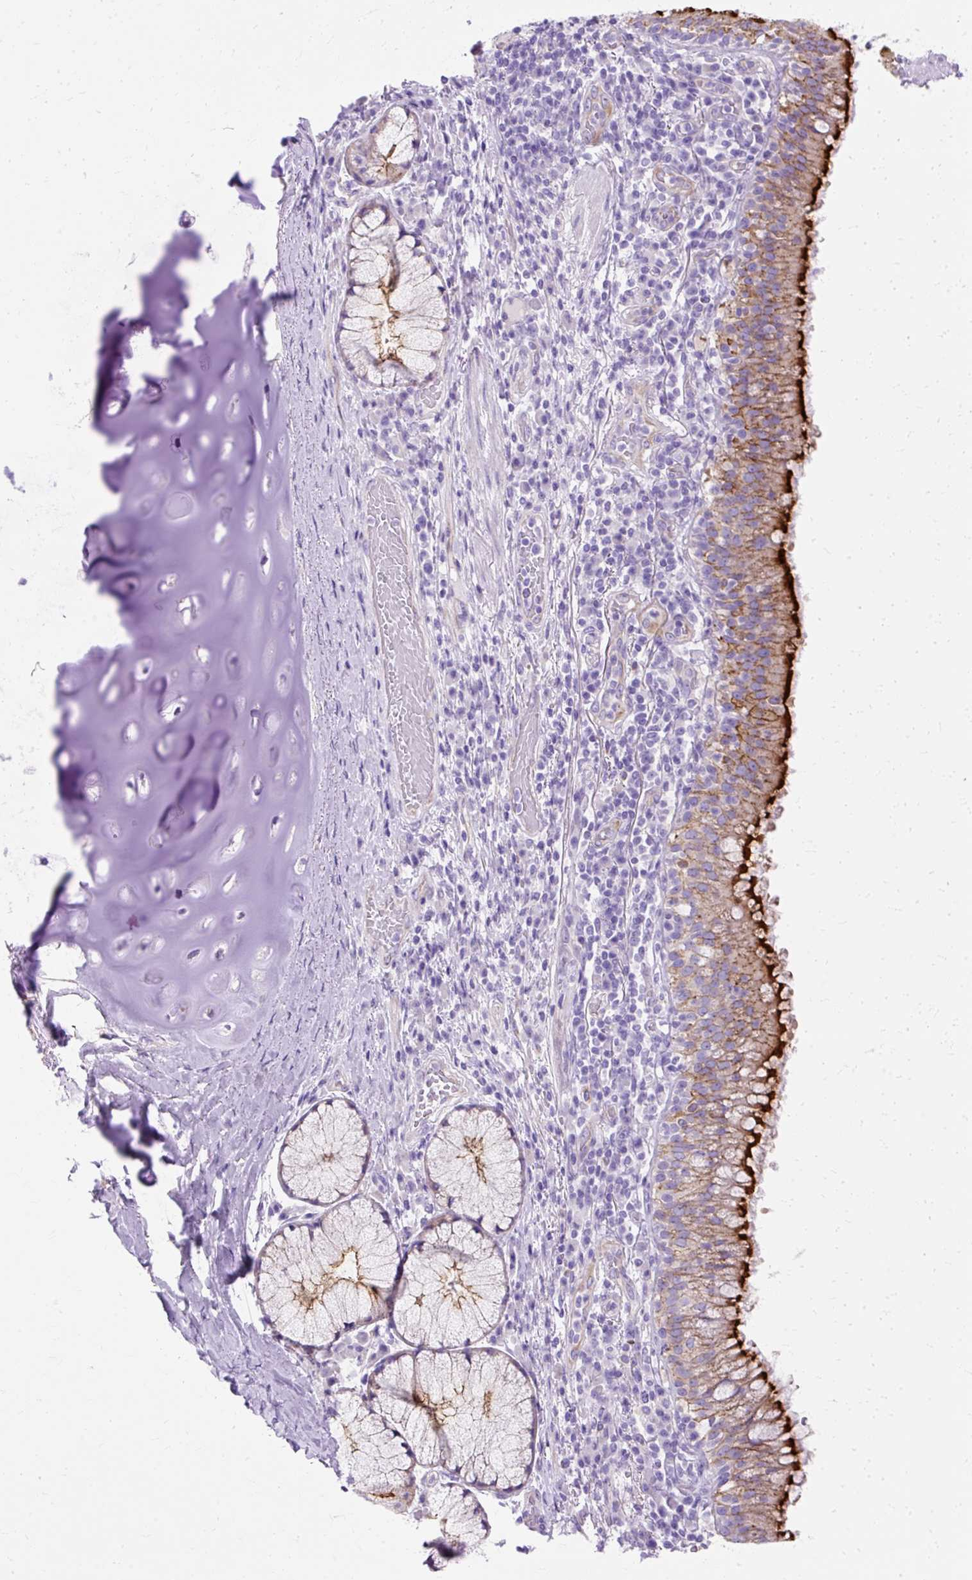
{"staining": {"intensity": "strong", "quantity": "25%-75%", "location": "cytoplasmic/membranous"}, "tissue": "bronchus", "cell_type": "Respiratory epithelial cells", "image_type": "normal", "snomed": [{"axis": "morphology", "description": "Normal tissue, NOS"}, {"axis": "topography", "description": "Cartilage tissue"}, {"axis": "topography", "description": "Bronchus"}], "caption": "Immunohistochemical staining of normal bronchus exhibits strong cytoplasmic/membranous protein expression in approximately 25%-75% of respiratory epithelial cells.", "gene": "MYO6", "patient": {"sex": "male", "age": 56}}